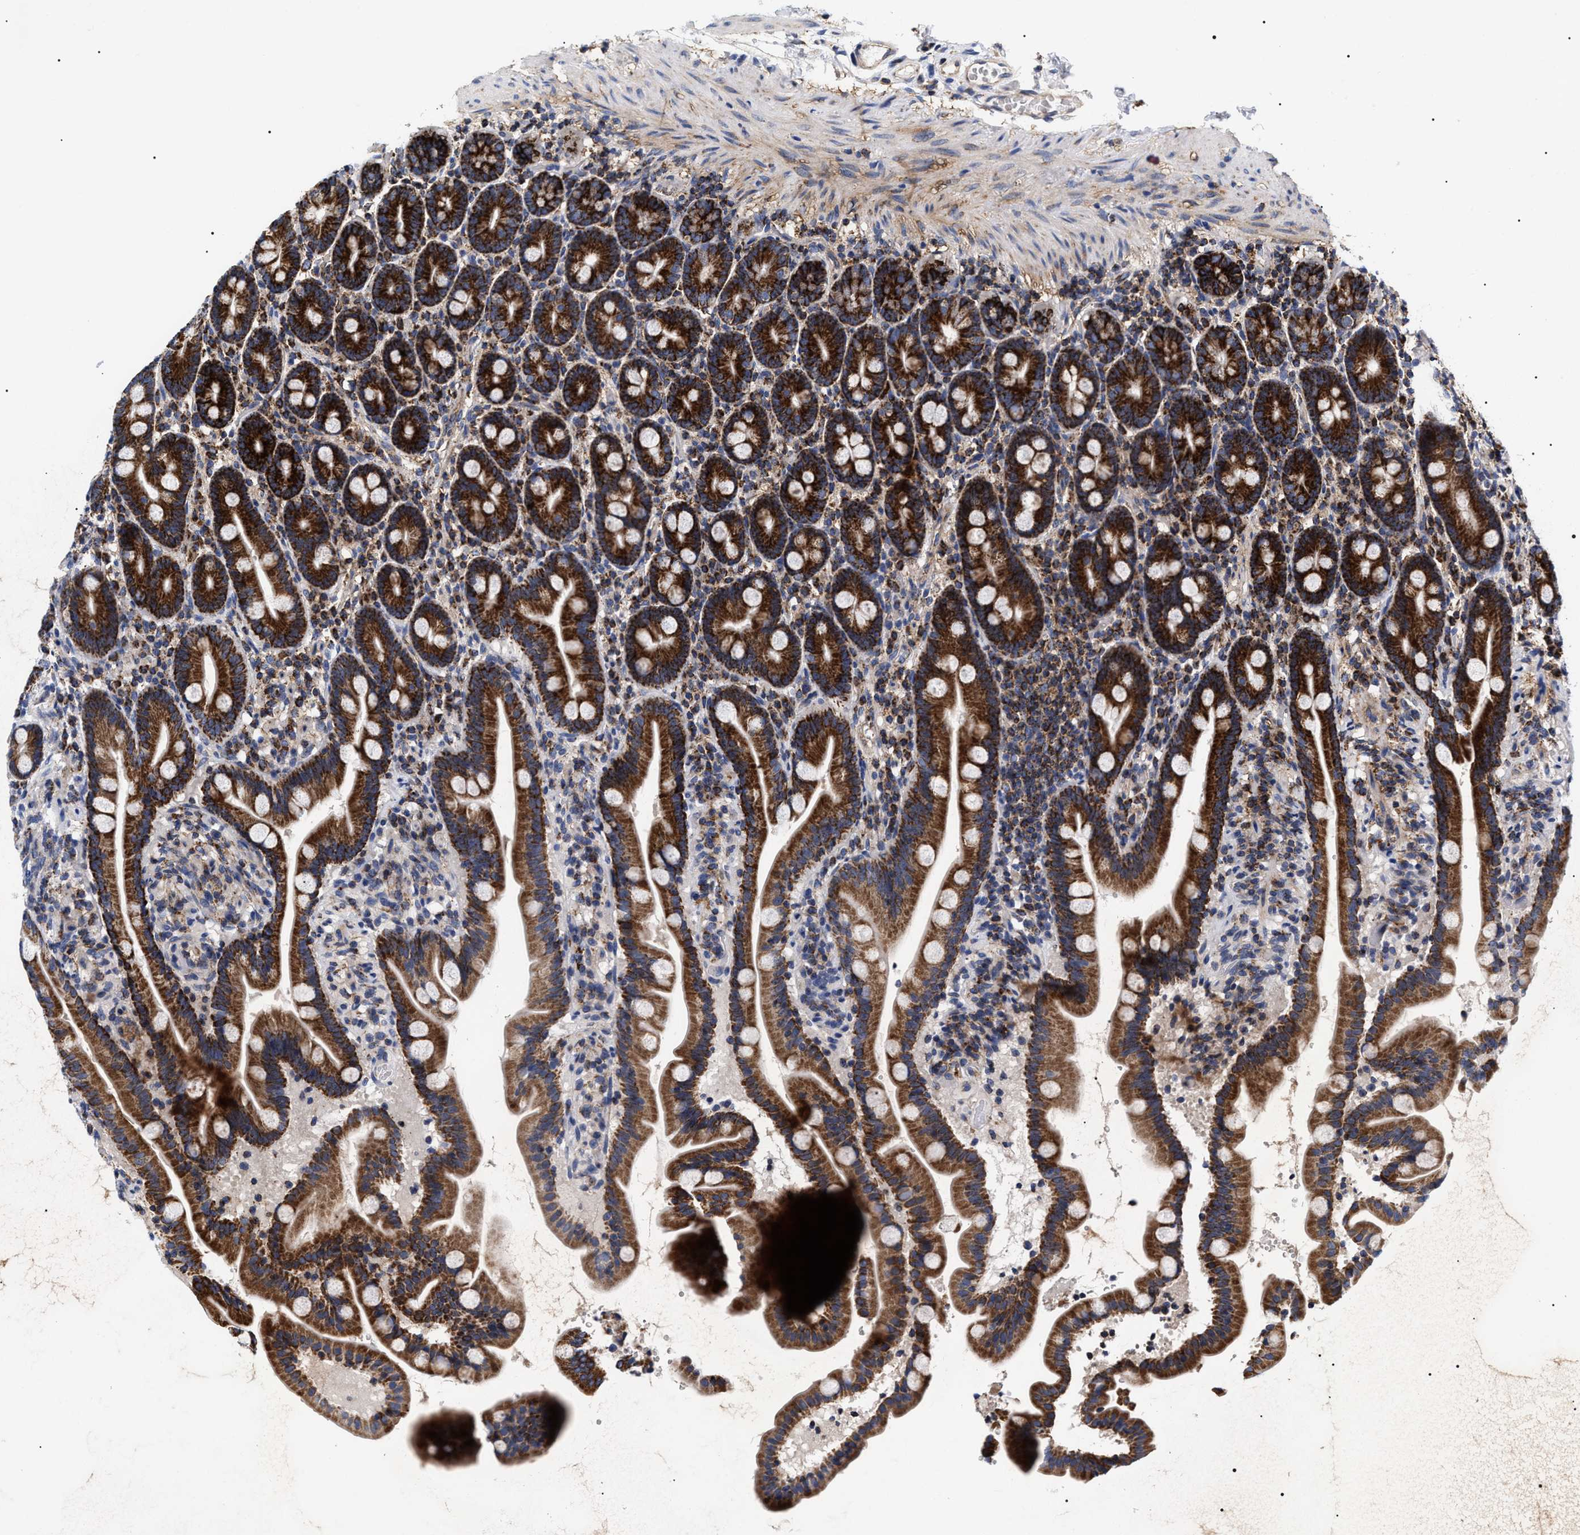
{"staining": {"intensity": "strong", "quantity": ">75%", "location": "cytoplasmic/membranous"}, "tissue": "duodenum", "cell_type": "Glandular cells", "image_type": "normal", "snomed": [{"axis": "morphology", "description": "Normal tissue, NOS"}, {"axis": "topography", "description": "Duodenum"}], "caption": "Protein staining by immunohistochemistry reveals strong cytoplasmic/membranous positivity in approximately >75% of glandular cells in normal duodenum.", "gene": "COG5", "patient": {"sex": "male", "age": 54}}